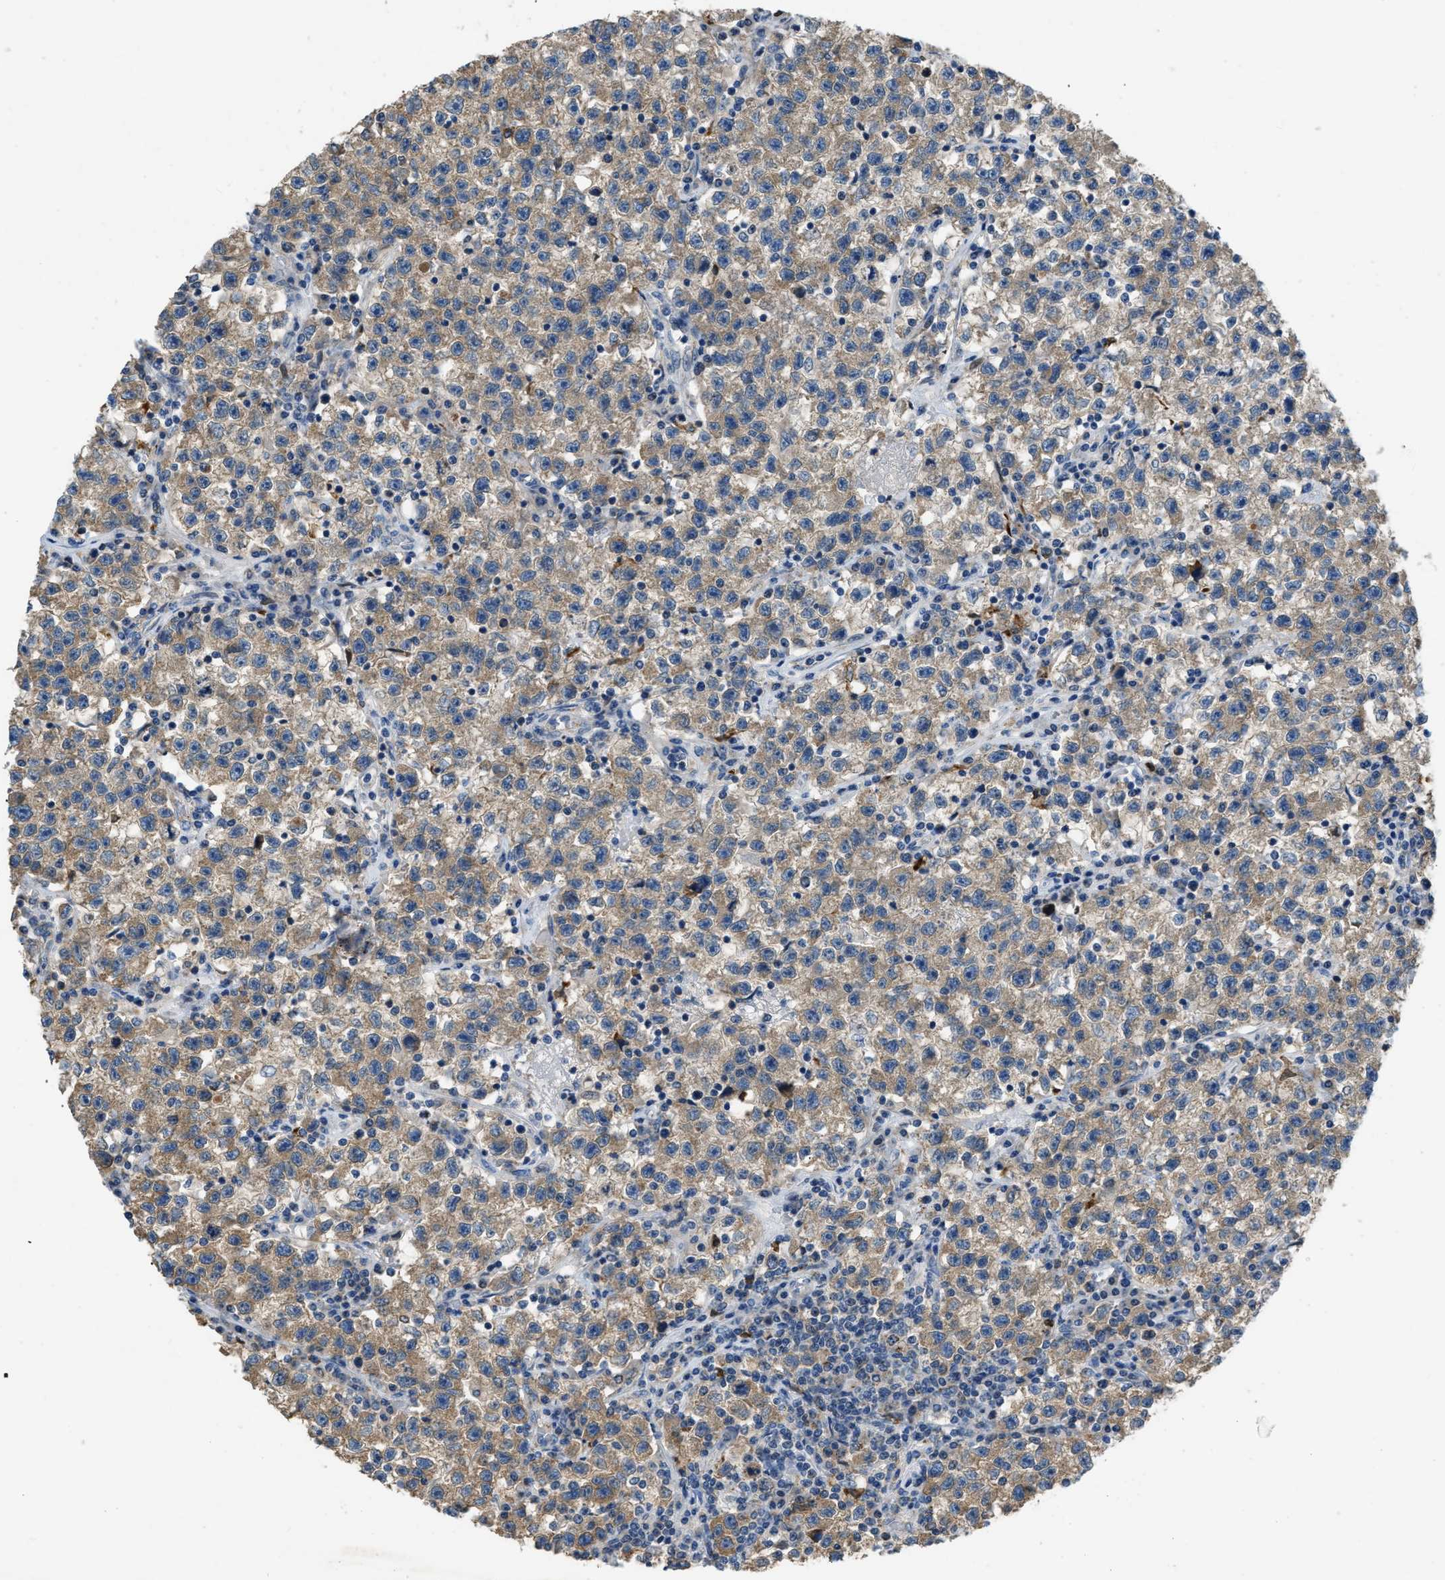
{"staining": {"intensity": "weak", "quantity": ">75%", "location": "cytoplasmic/membranous"}, "tissue": "testis cancer", "cell_type": "Tumor cells", "image_type": "cancer", "snomed": [{"axis": "morphology", "description": "Seminoma, NOS"}, {"axis": "topography", "description": "Testis"}], "caption": "Seminoma (testis) tissue demonstrates weak cytoplasmic/membranous expression in about >75% of tumor cells", "gene": "TOMM34", "patient": {"sex": "male", "age": 22}}